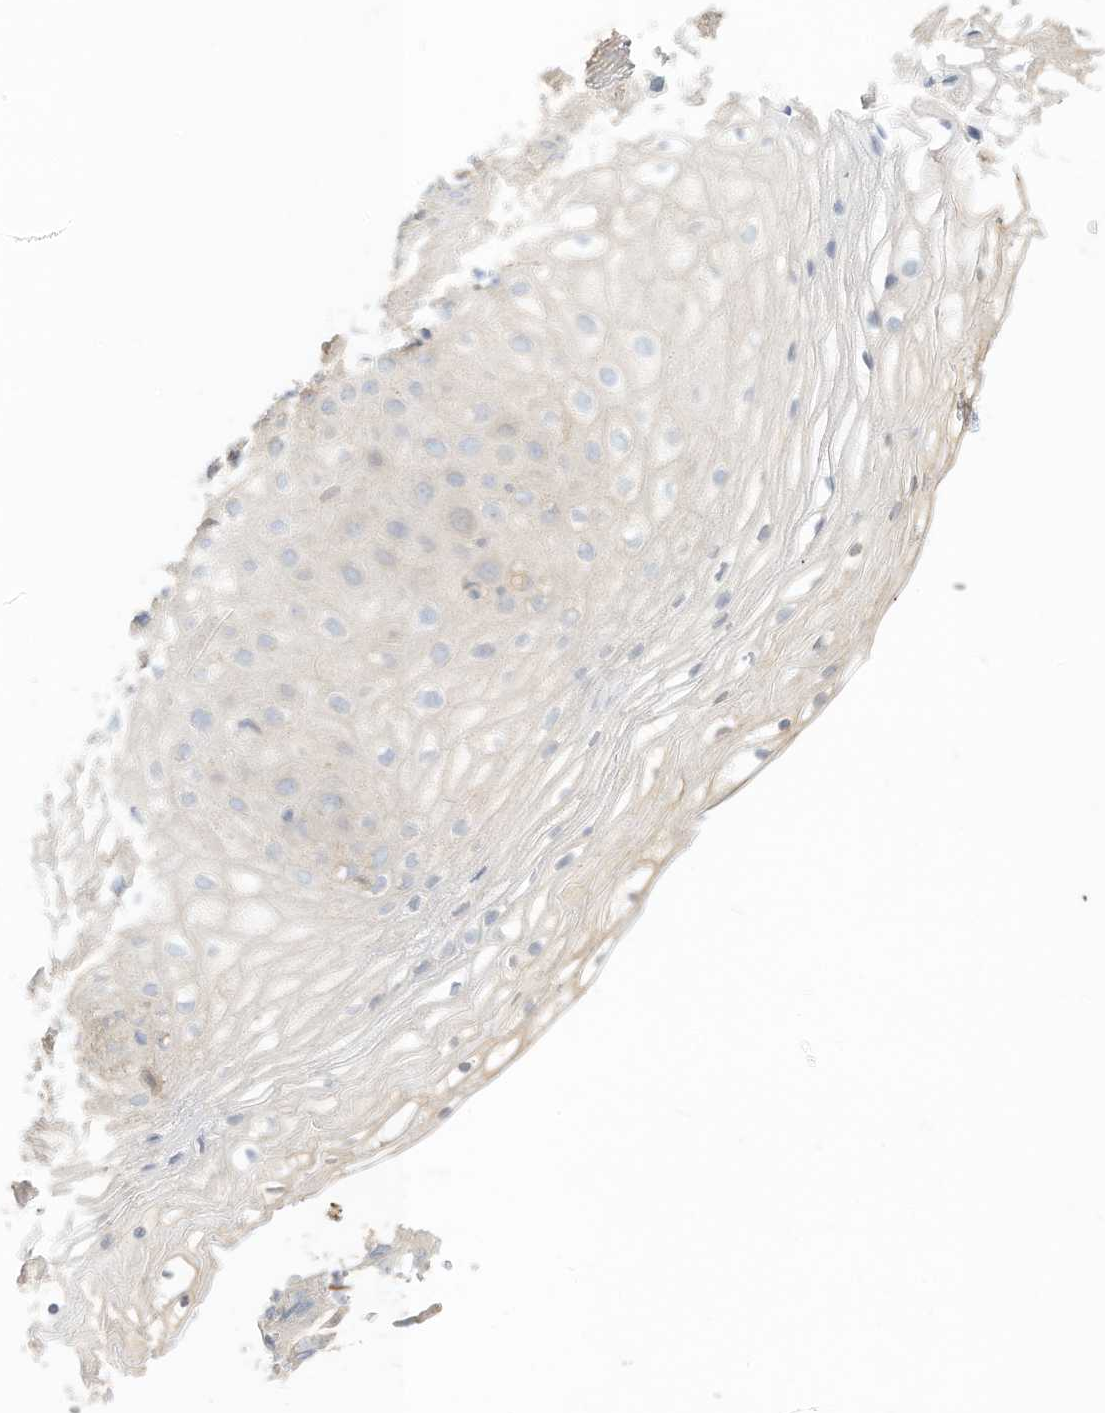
{"staining": {"intensity": "negative", "quantity": "none", "location": "none"}, "tissue": "vagina", "cell_type": "Squamous epithelial cells", "image_type": "normal", "snomed": [{"axis": "morphology", "description": "Normal tissue, NOS"}, {"axis": "topography", "description": "Vagina"}], "caption": "The image shows no significant expression in squamous epithelial cells of vagina.", "gene": "RASA2", "patient": {"sex": "female", "age": 60}}